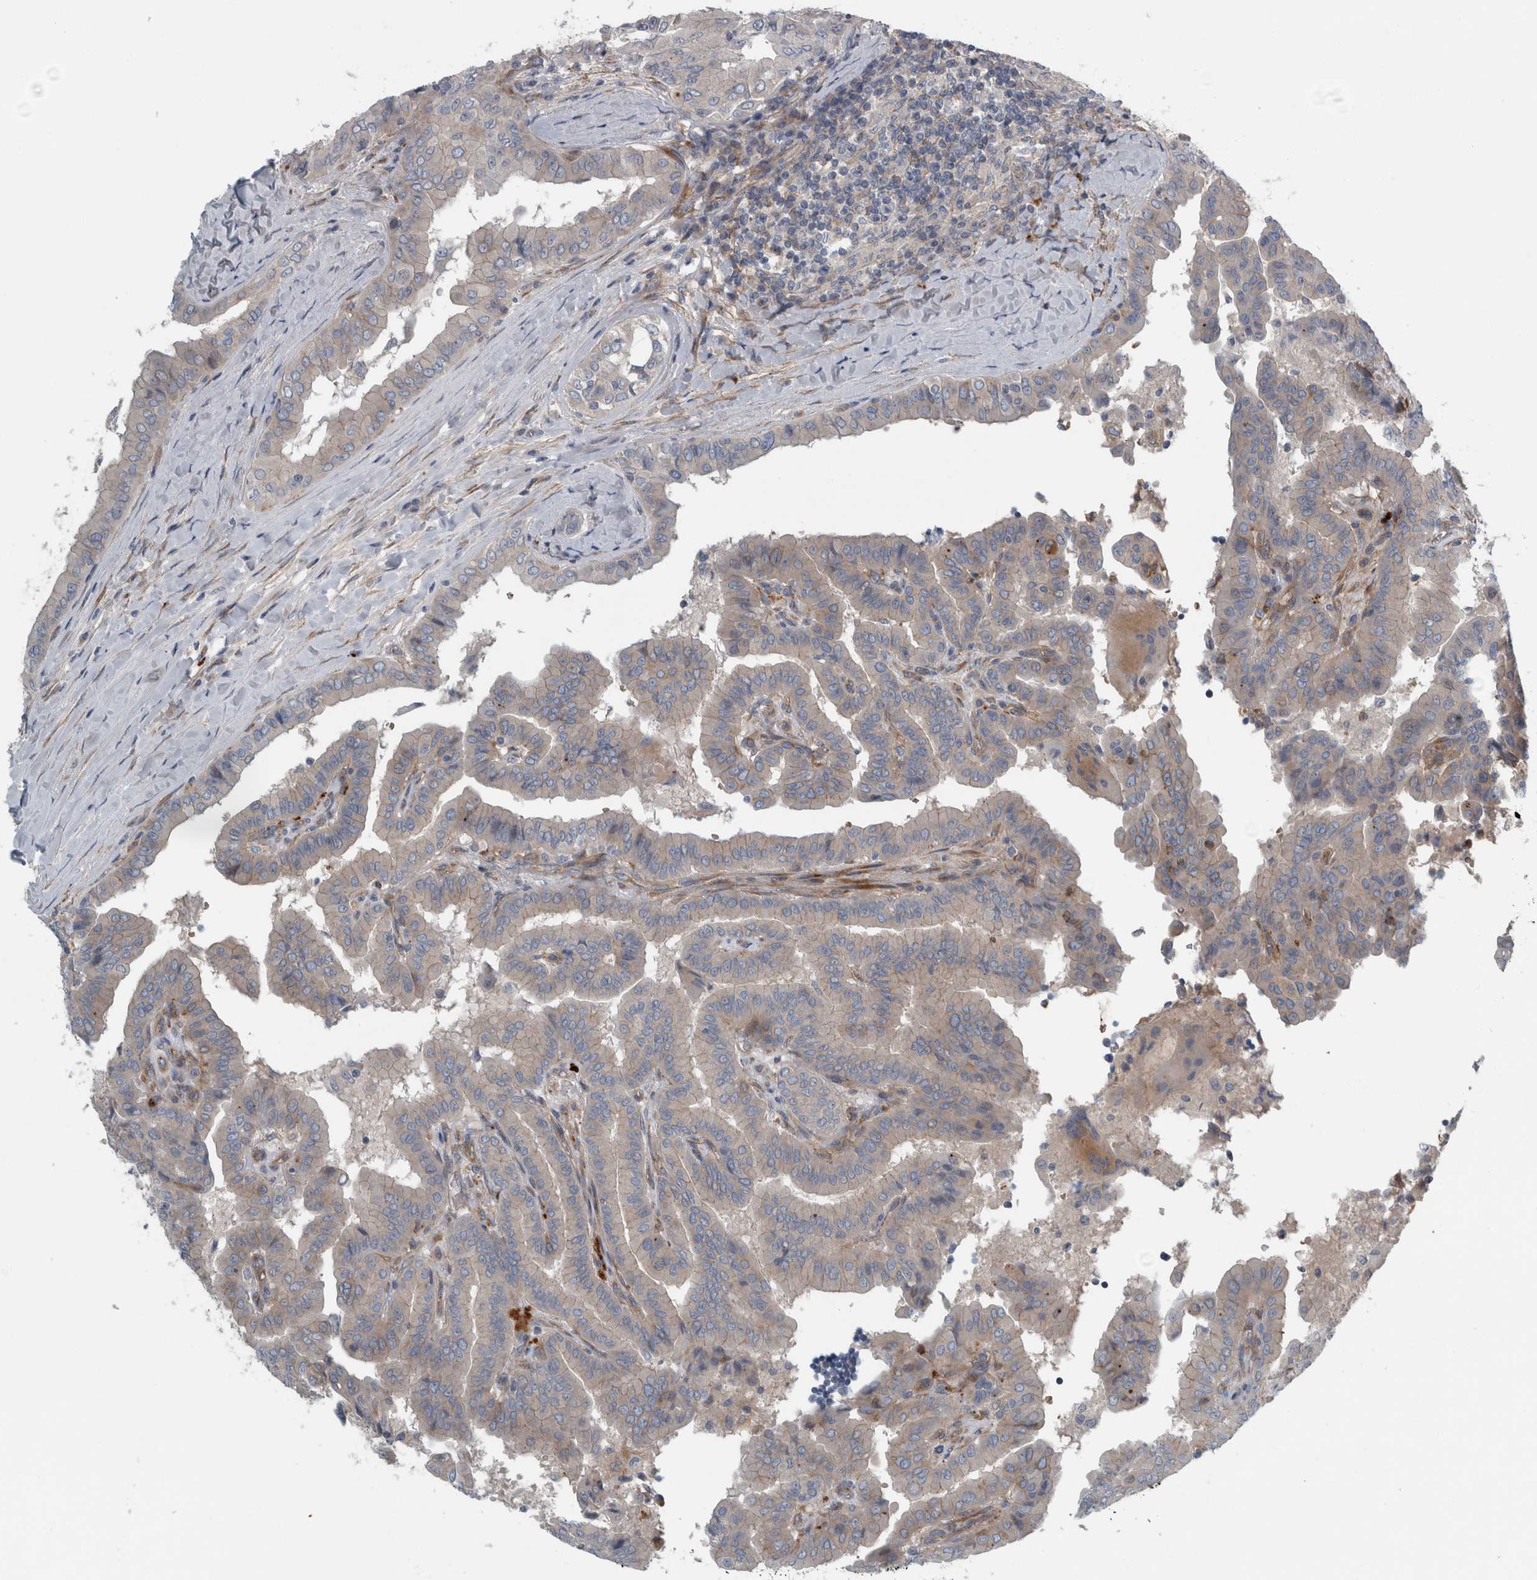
{"staining": {"intensity": "negative", "quantity": "none", "location": "none"}, "tissue": "thyroid cancer", "cell_type": "Tumor cells", "image_type": "cancer", "snomed": [{"axis": "morphology", "description": "Papillary adenocarcinoma, NOS"}, {"axis": "topography", "description": "Thyroid gland"}], "caption": "This is an immunohistochemistry image of thyroid cancer. There is no positivity in tumor cells.", "gene": "GLT8D2", "patient": {"sex": "male", "age": 33}}